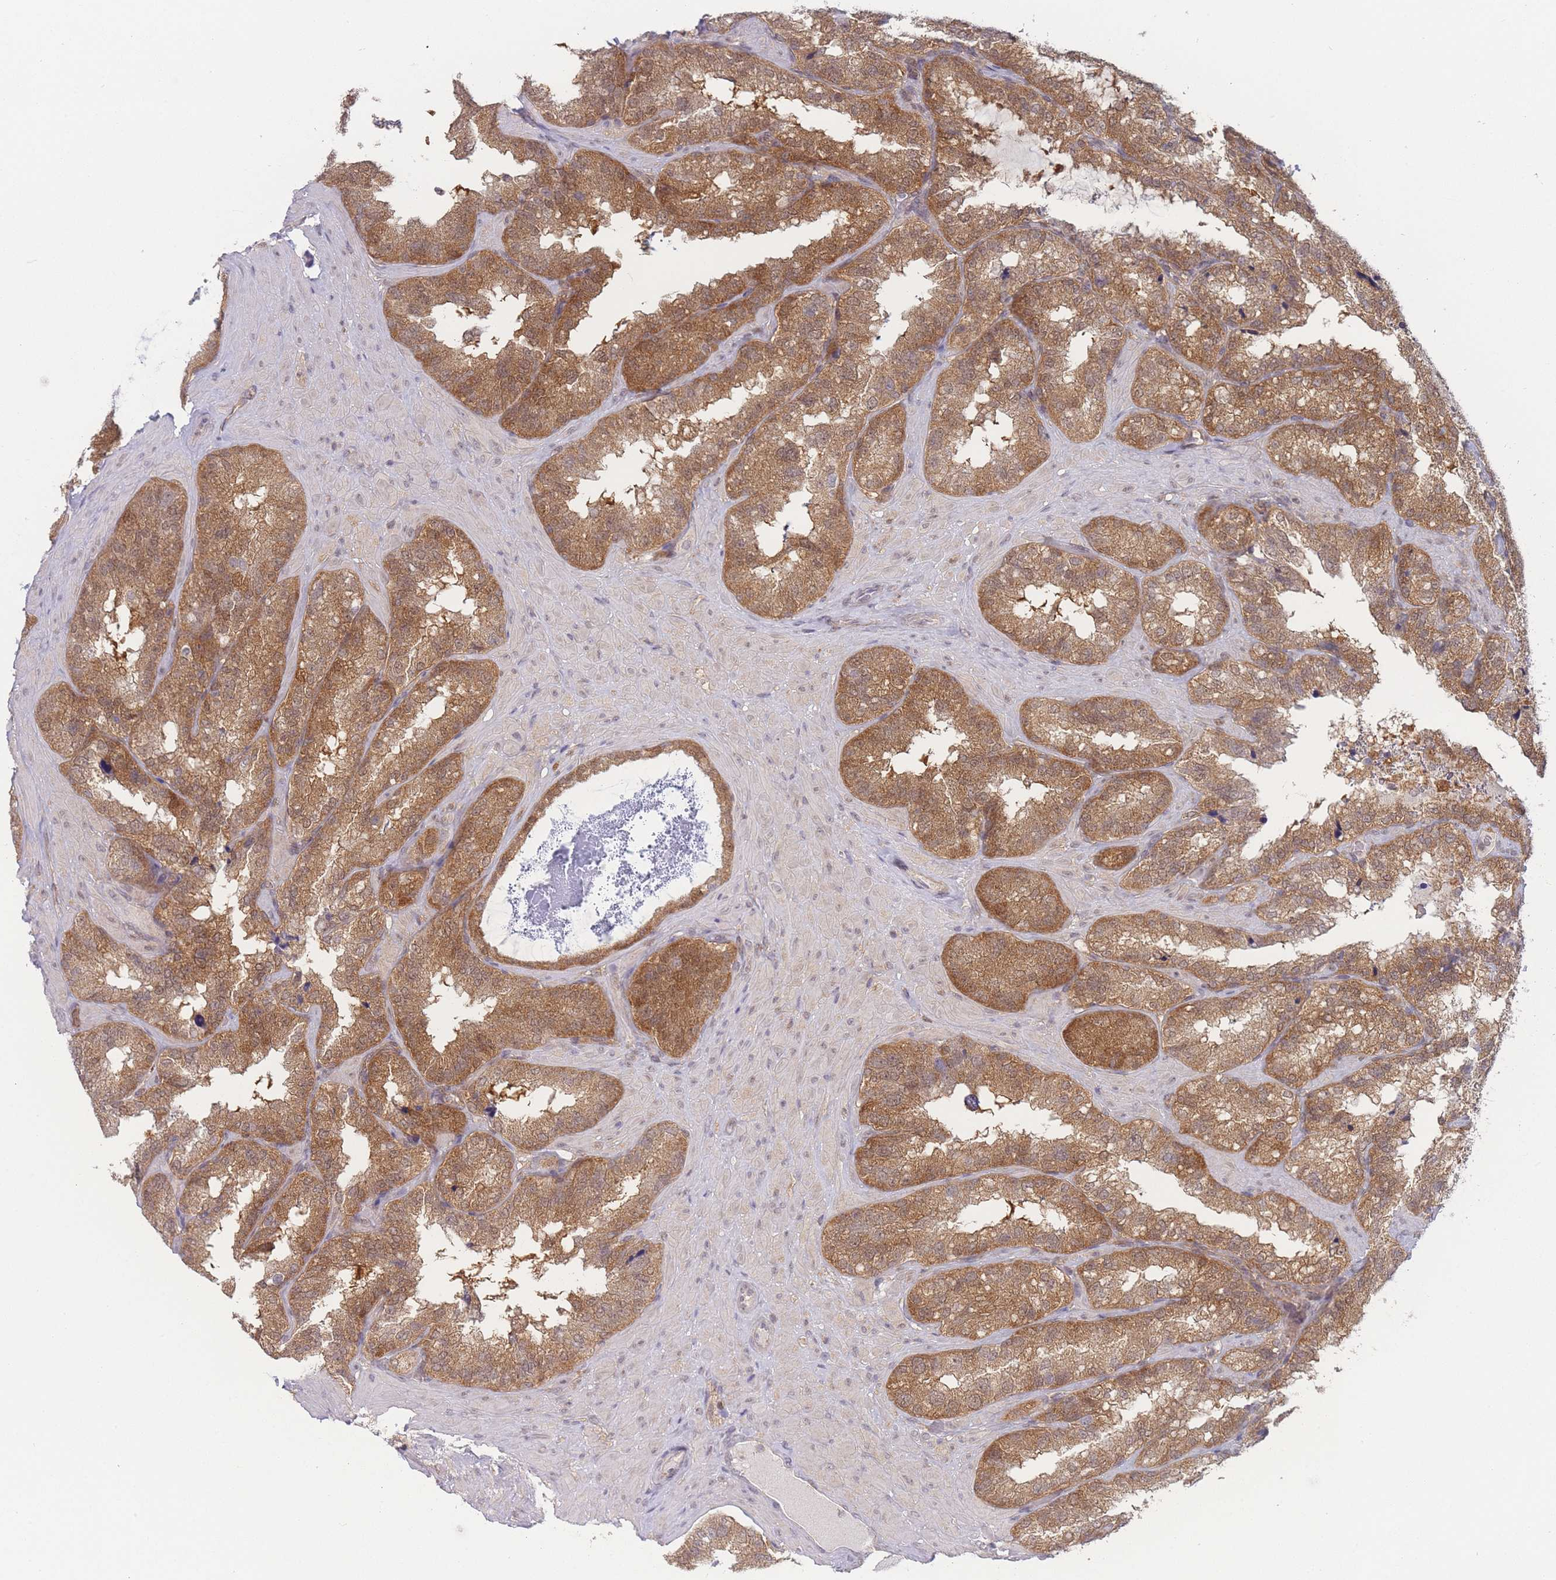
{"staining": {"intensity": "moderate", "quantity": ">75%", "location": "cytoplasmic/membranous"}, "tissue": "seminal vesicle", "cell_type": "Glandular cells", "image_type": "normal", "snomed": [{"axis": "morphology", "description": "Normal tissue, NOS"}, {"axis": "topography", "description": "Seminal veicle"}], "caption": "This image shows IHC staining of normal seminal vesicle, with medium moderate cytoplasmic/membranous positivity in about >75% of glandular cells.", "gene": "MRI1", "patient": {"sex": "male", "age": 58}}